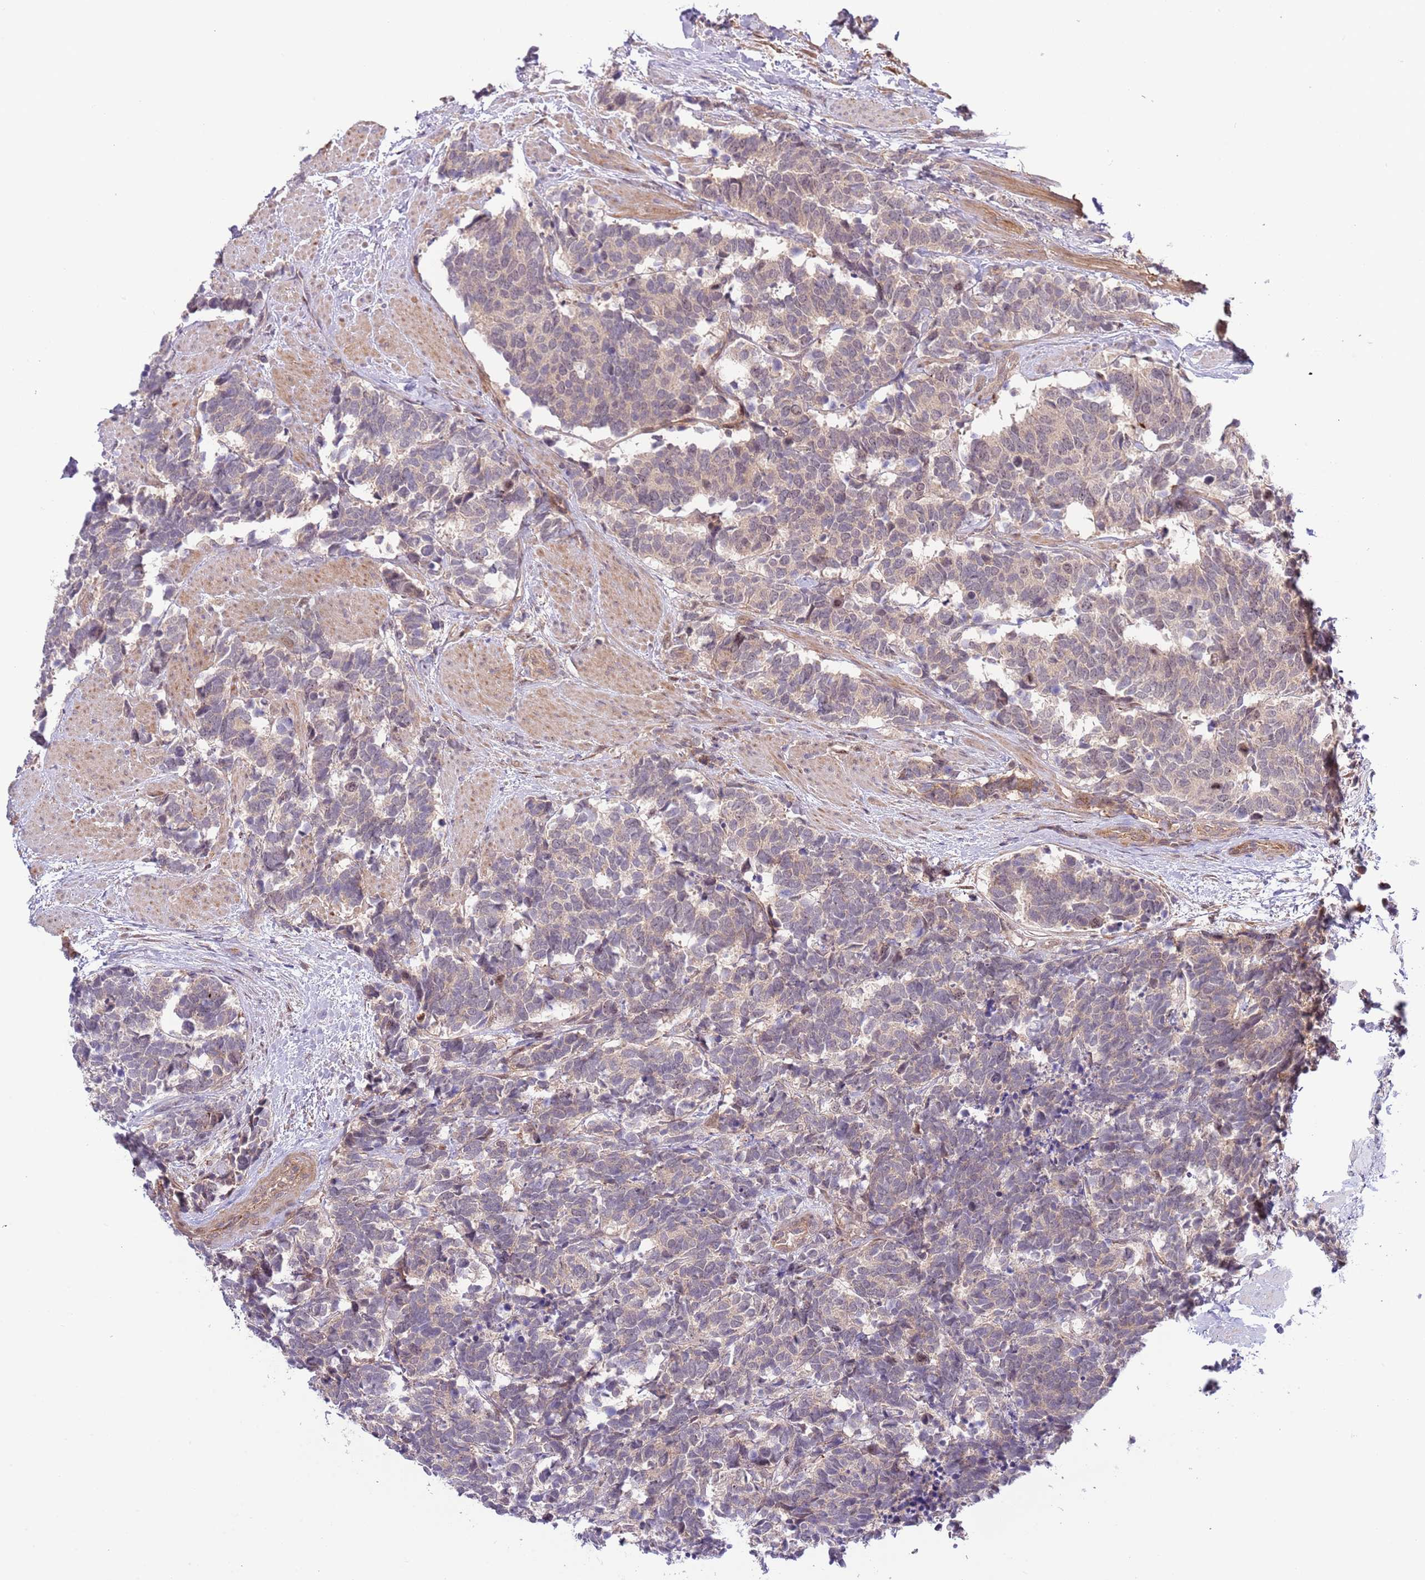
{"staining": {"intensity": "weak", "quantity": "25%-75%", "location": "cytoplasmic/membranous"}, "tissue": "carcinoid", "cell_type": "Tumor cells", "image_type": "cancer", "snomed": [{"axis": "morphology", "description": "Carcinoma, NOS"}, {"axis": "morphology", "description": "Carcinoid, malignant, NOS"}, {"axis": "topography", "description": "Prostate"}], "caption": "There is low levels of weak cytoplasmic/membranous positivity in tumor cells of carcinoma, as demonstrated by immunohistochemical staining (brown color).", "gene": "PRR16", "patient": {"sex": "male", "age": 57}}